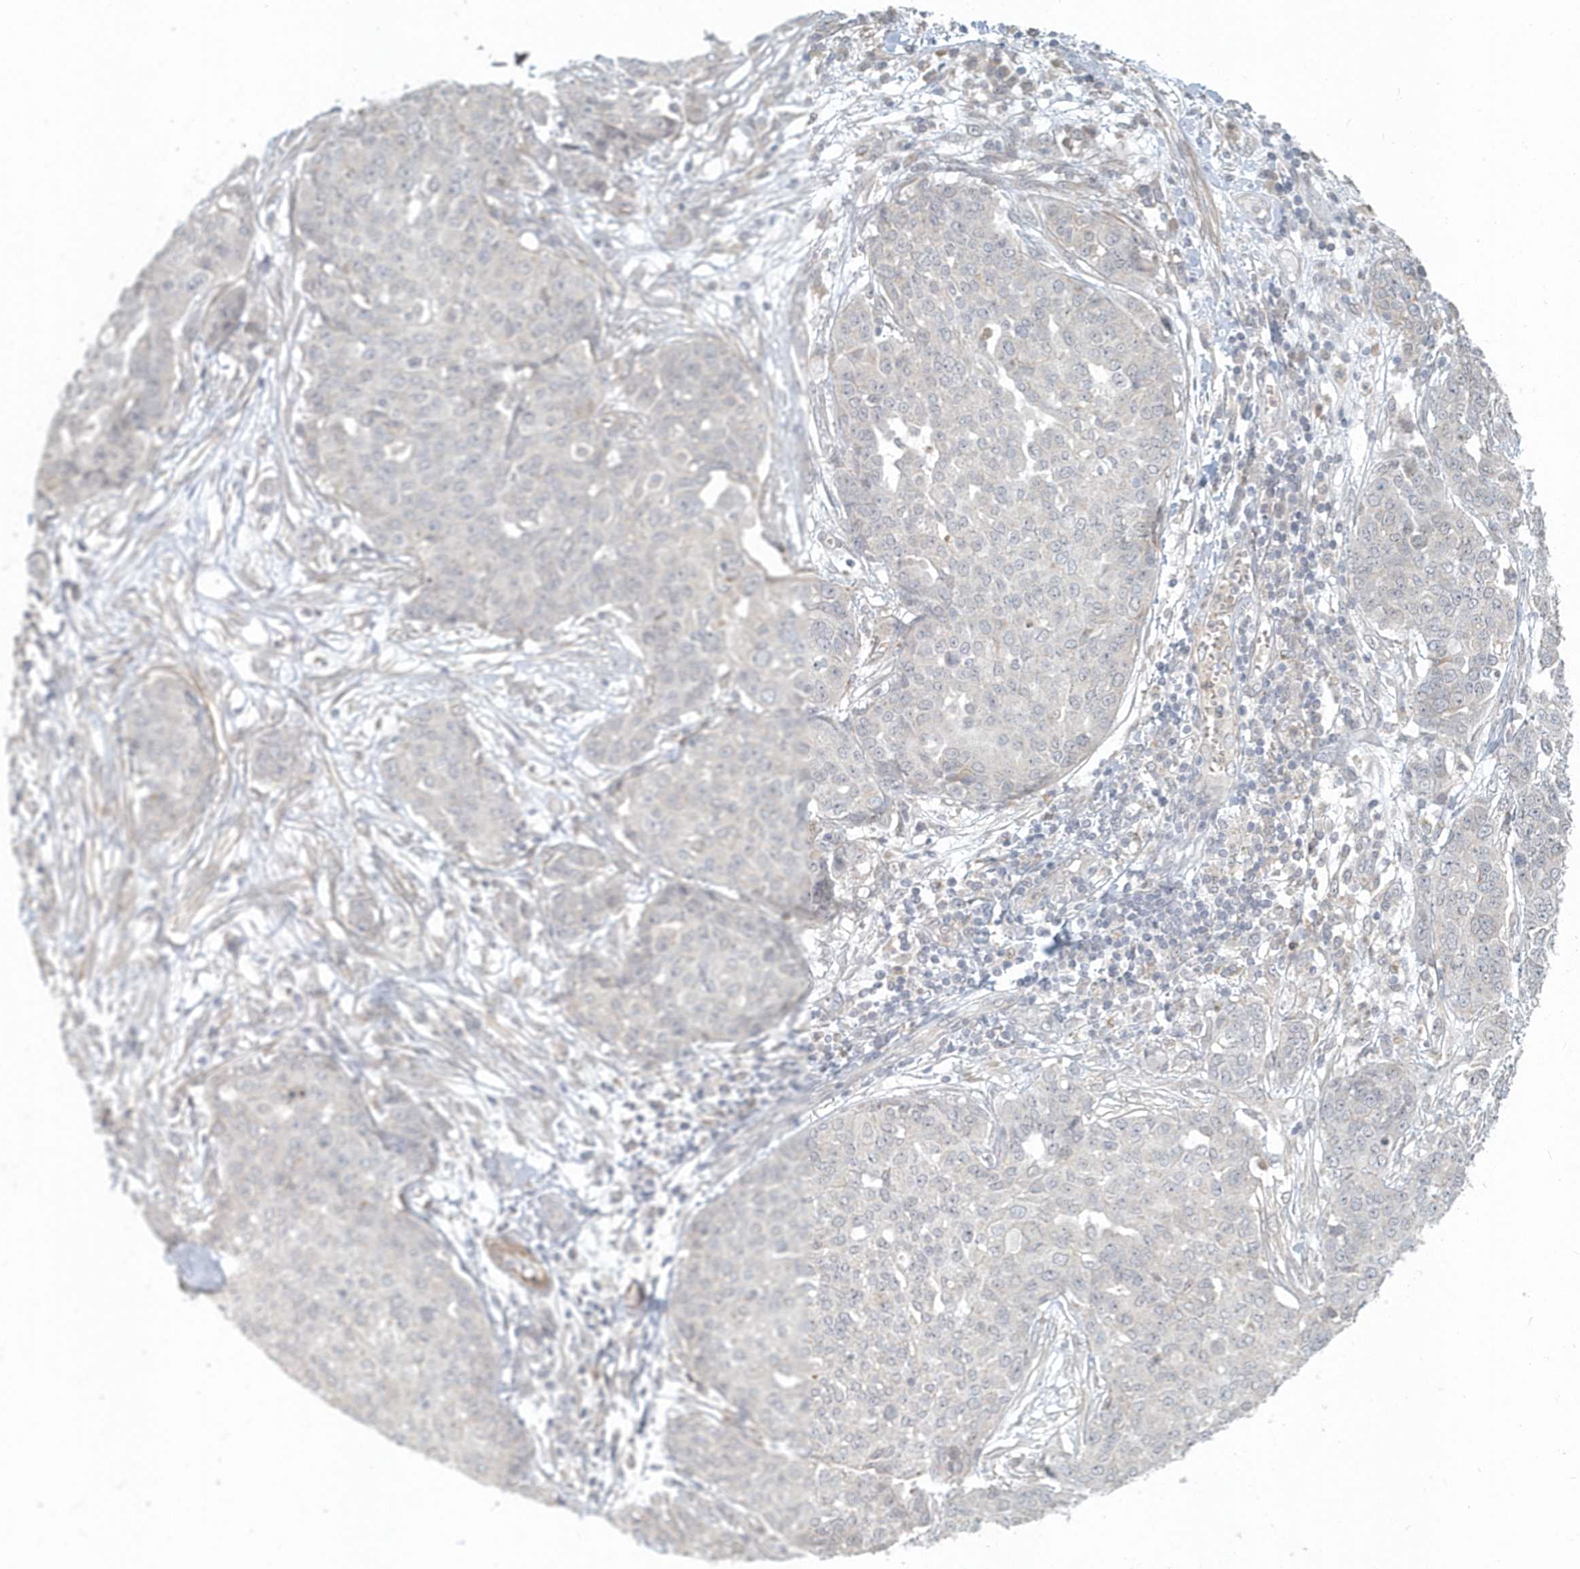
{"staining": {"intensity": "negative", "quantity": "none", "location": "none"}, "tissue": "ovarian cancer", "cell_type": "Tumor cells", "image_type": "cancer", "snomed": [{"axis": "morphology", "description": "Cystadenocarcinoma, serous, NOS"}, {"axis": "topography", "description": "Soft tissue"}, {"axis": "topography", "description": "Ovary"}], "caption": "Tumor cells show no significant protein expression in ovarian cancer (serous cystadenocarcinoma).", "gene": "NAPB", "patient": {"sex": "female", "age": 57}}